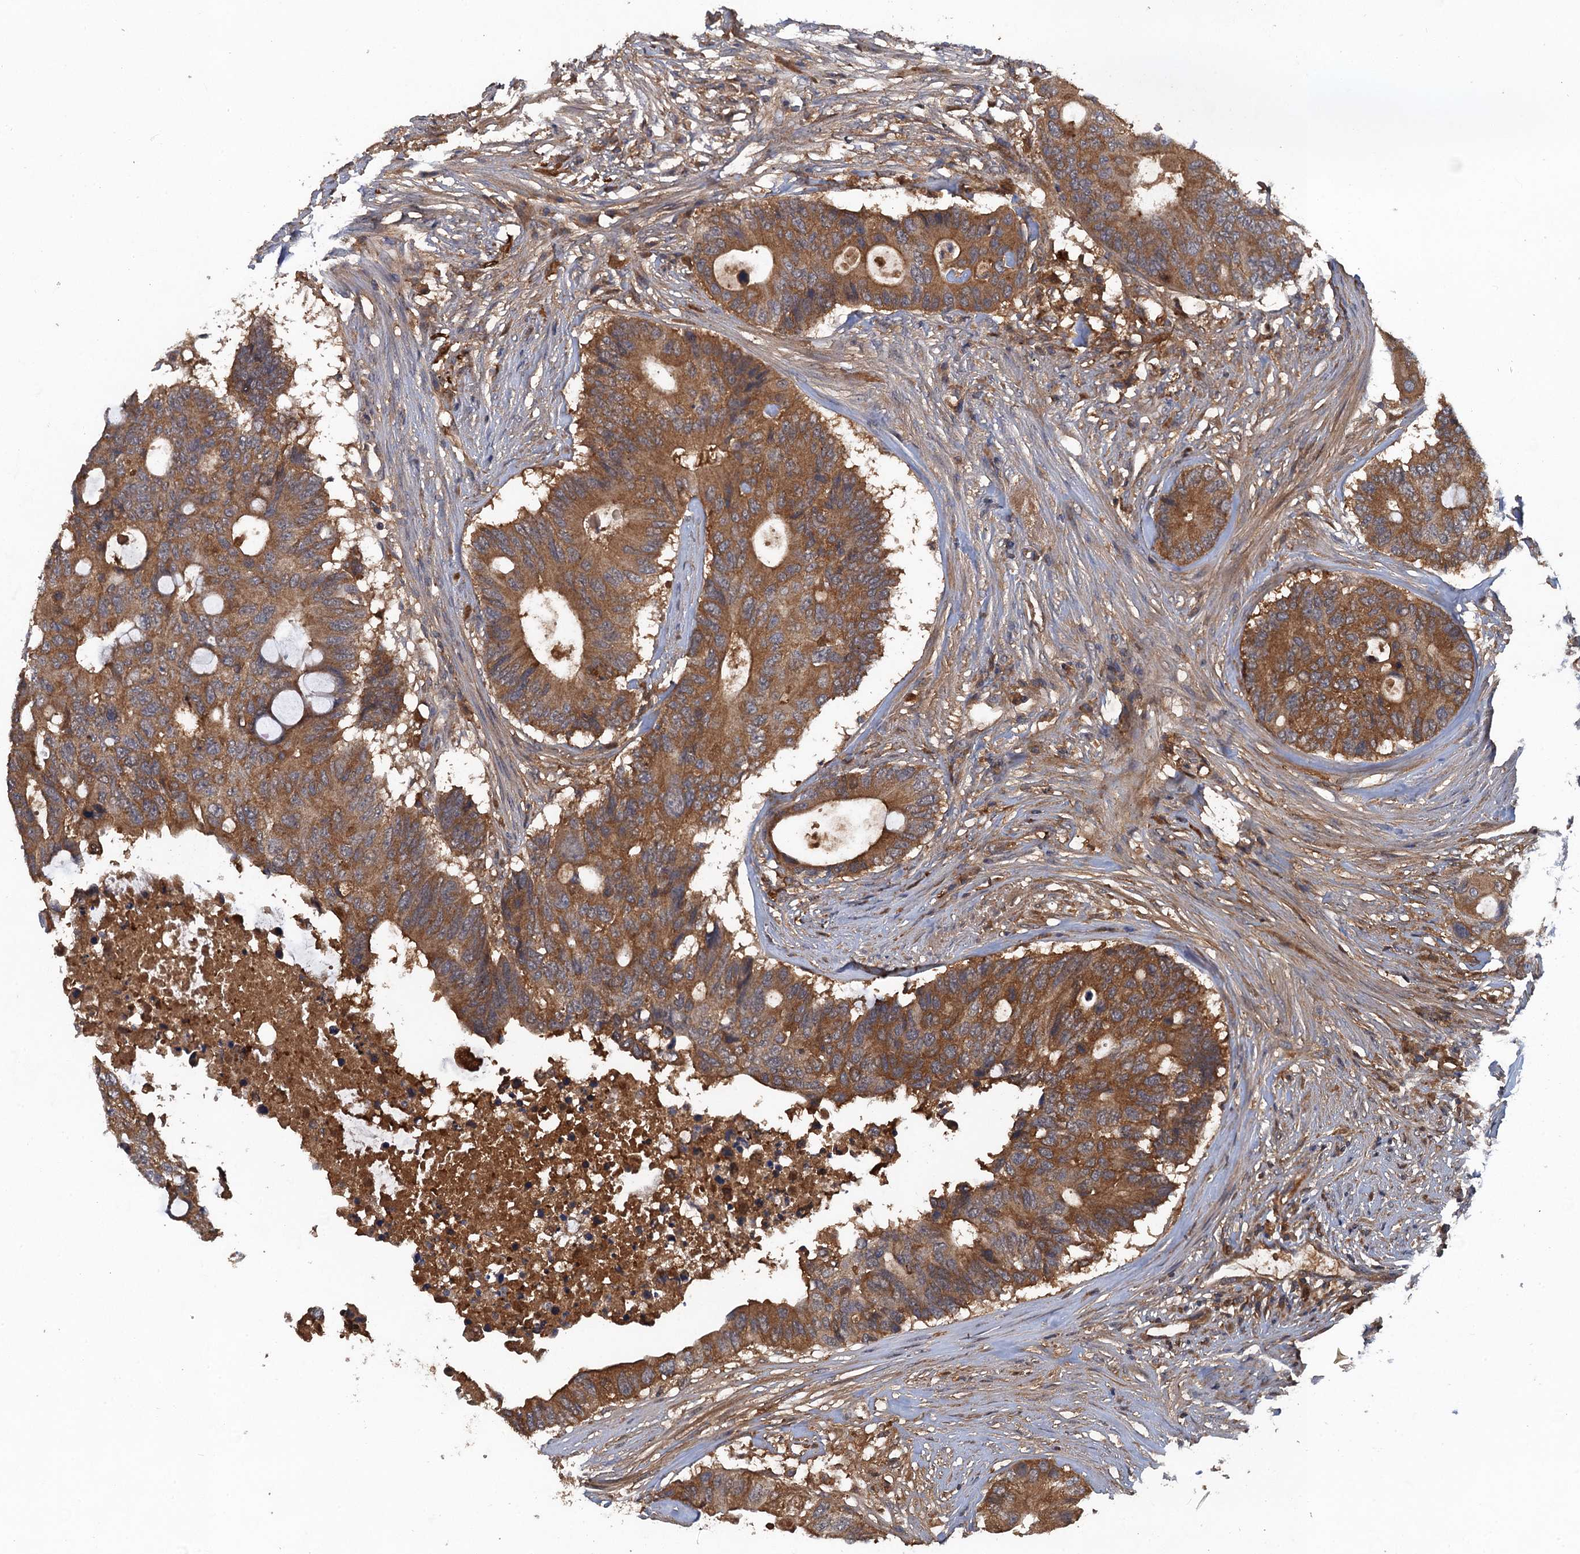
{"staining": {"intensity": "moderate", "quantity": ">75%", "location": "cytoplasmic/membranous"}, "tissue": "colorectal cancer", "cell_type": "Tumor cells", "image_type": "cancer", "snomed": [{"axis": "morphology", "description": "Adenocarcinoma, NOS"}, {"axis": "topography", "description": "Colon"}], "caption": "High-magnification brightfield microscopy of colorectal adenocarcinoma stained with DAB (3,3'-diaminobenzidine) (brown) and counterstained with hematoxylin (blue). tumor cells exhibit moderate cytoplasmic/membranous staining is identified in approximately>75% of cells.", "gene": "HAPLN3", "patient": {"sex": "male", "age": 71}}